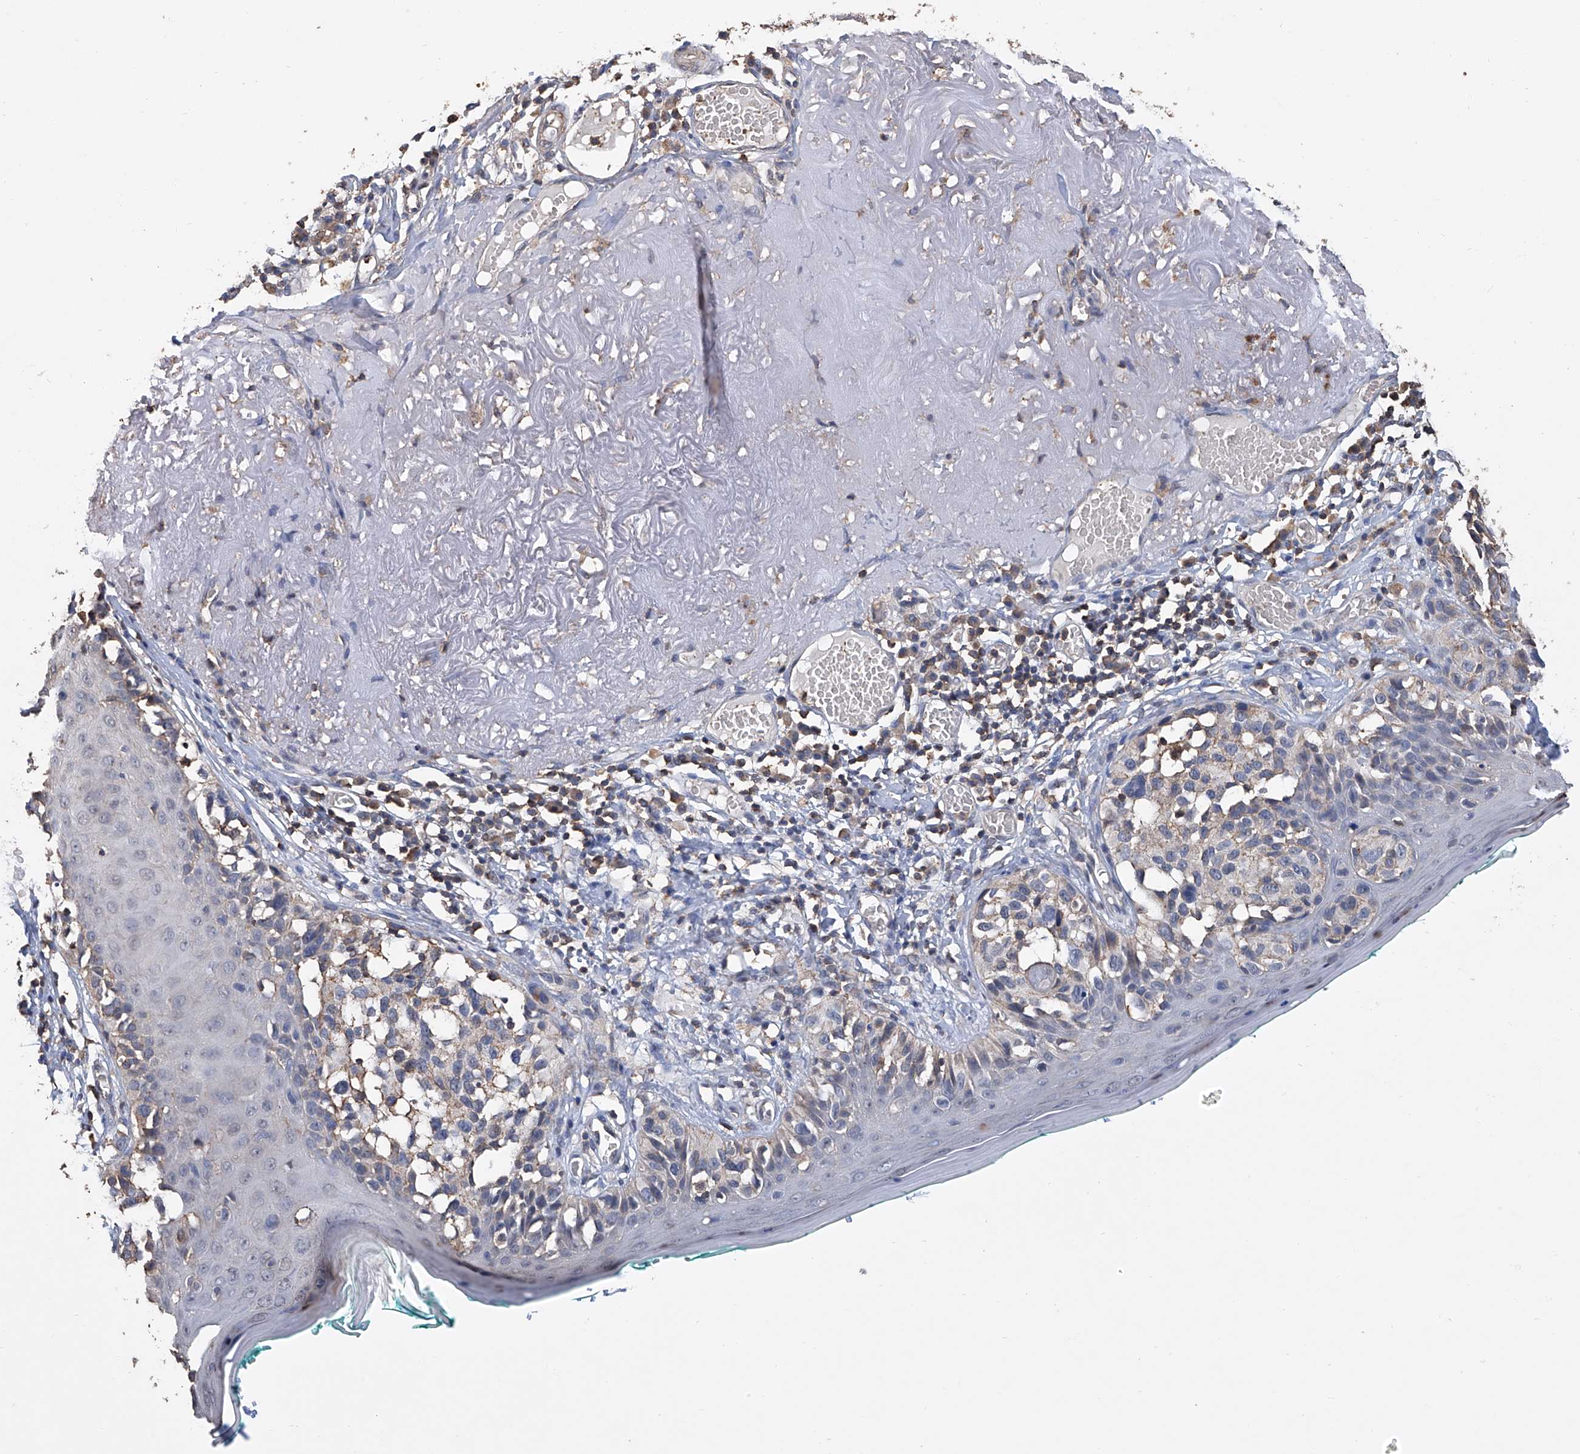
{"staining": {"intensity": "negative", "quantity": "none", "location": "none"}, "tissue": "melanoma", "cell_type": "Tumor cells", "image_type": "cancer", "snomed": [{"axis": "morphology", "description": "Malignant melanoma in situ"}, {"axis": "morphology", "description": "Malignant melanoma, NOS"}, {"axis": "topography", "description": "Skin"}], "caption": "High magnification brightfield microscopy of malignant melanoma in situ stained with DAB (brown) and counterstained with hematoxylin (blue): tumor cells show no significant staining.", "gene": "GPT", "patient": {"sex": "female", "age": 88}}